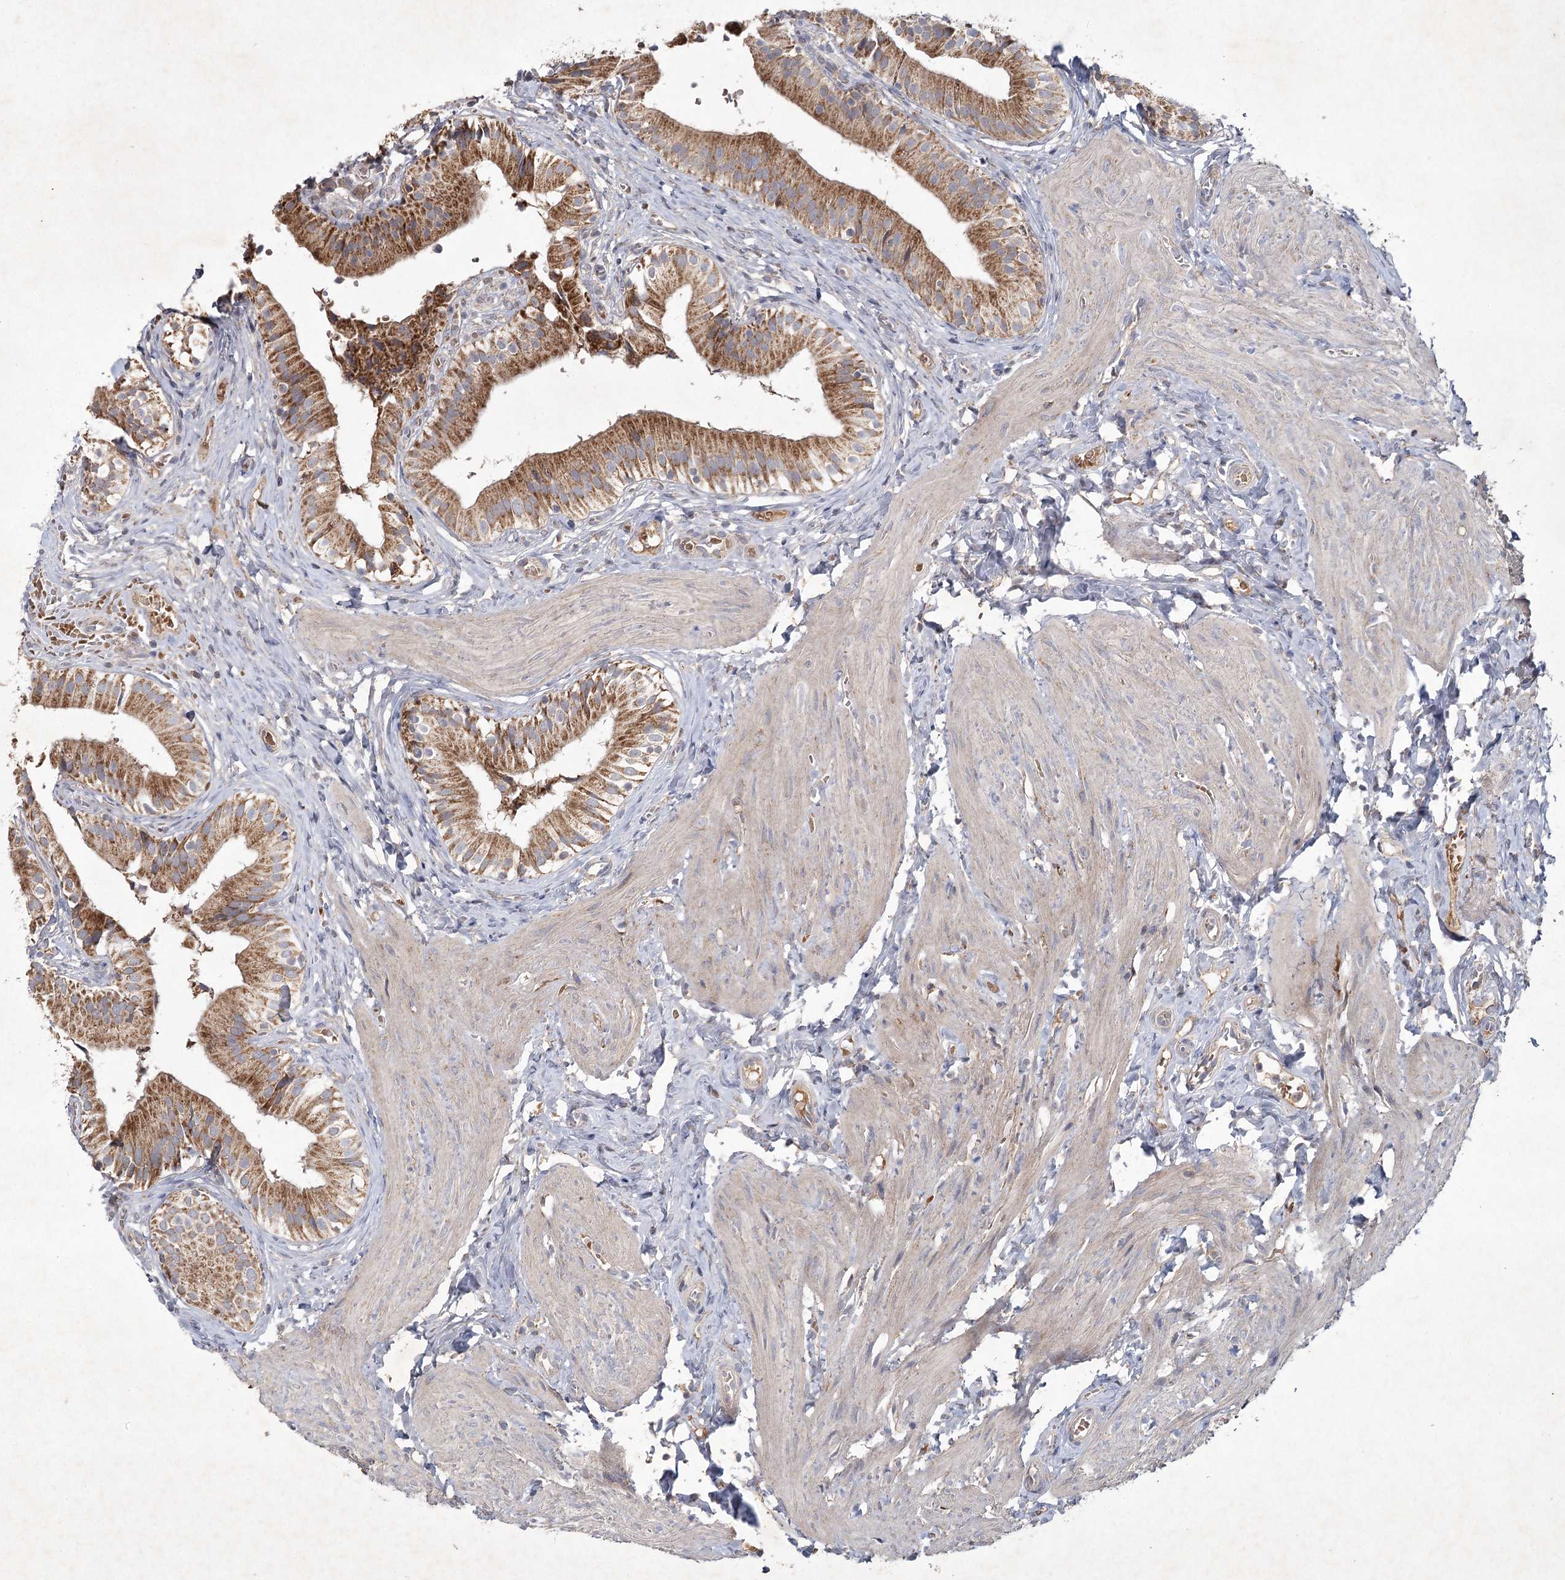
{"staining": {"intensity": "strong", "quantity": ">75%", "location": "cytoplasmic/membranous"}, "tissue": "gallbladder", "cell_type": "Glandular cells", "image_type": "normal", "snomed": [{"axis": "morphology", "description": "Normal tissue, NOS"}, {"axis": "topography", "description": "Gallbladder"}], "caption": "Benign gallbladder exhibits strong cytoplasmic/membranous positivity in about >75% of glandular cells (Brightfield microscopy of DAB IHC at high magnification)..", "gene": "MRPL44", "patient": {"sex": "female", "age": 47}}